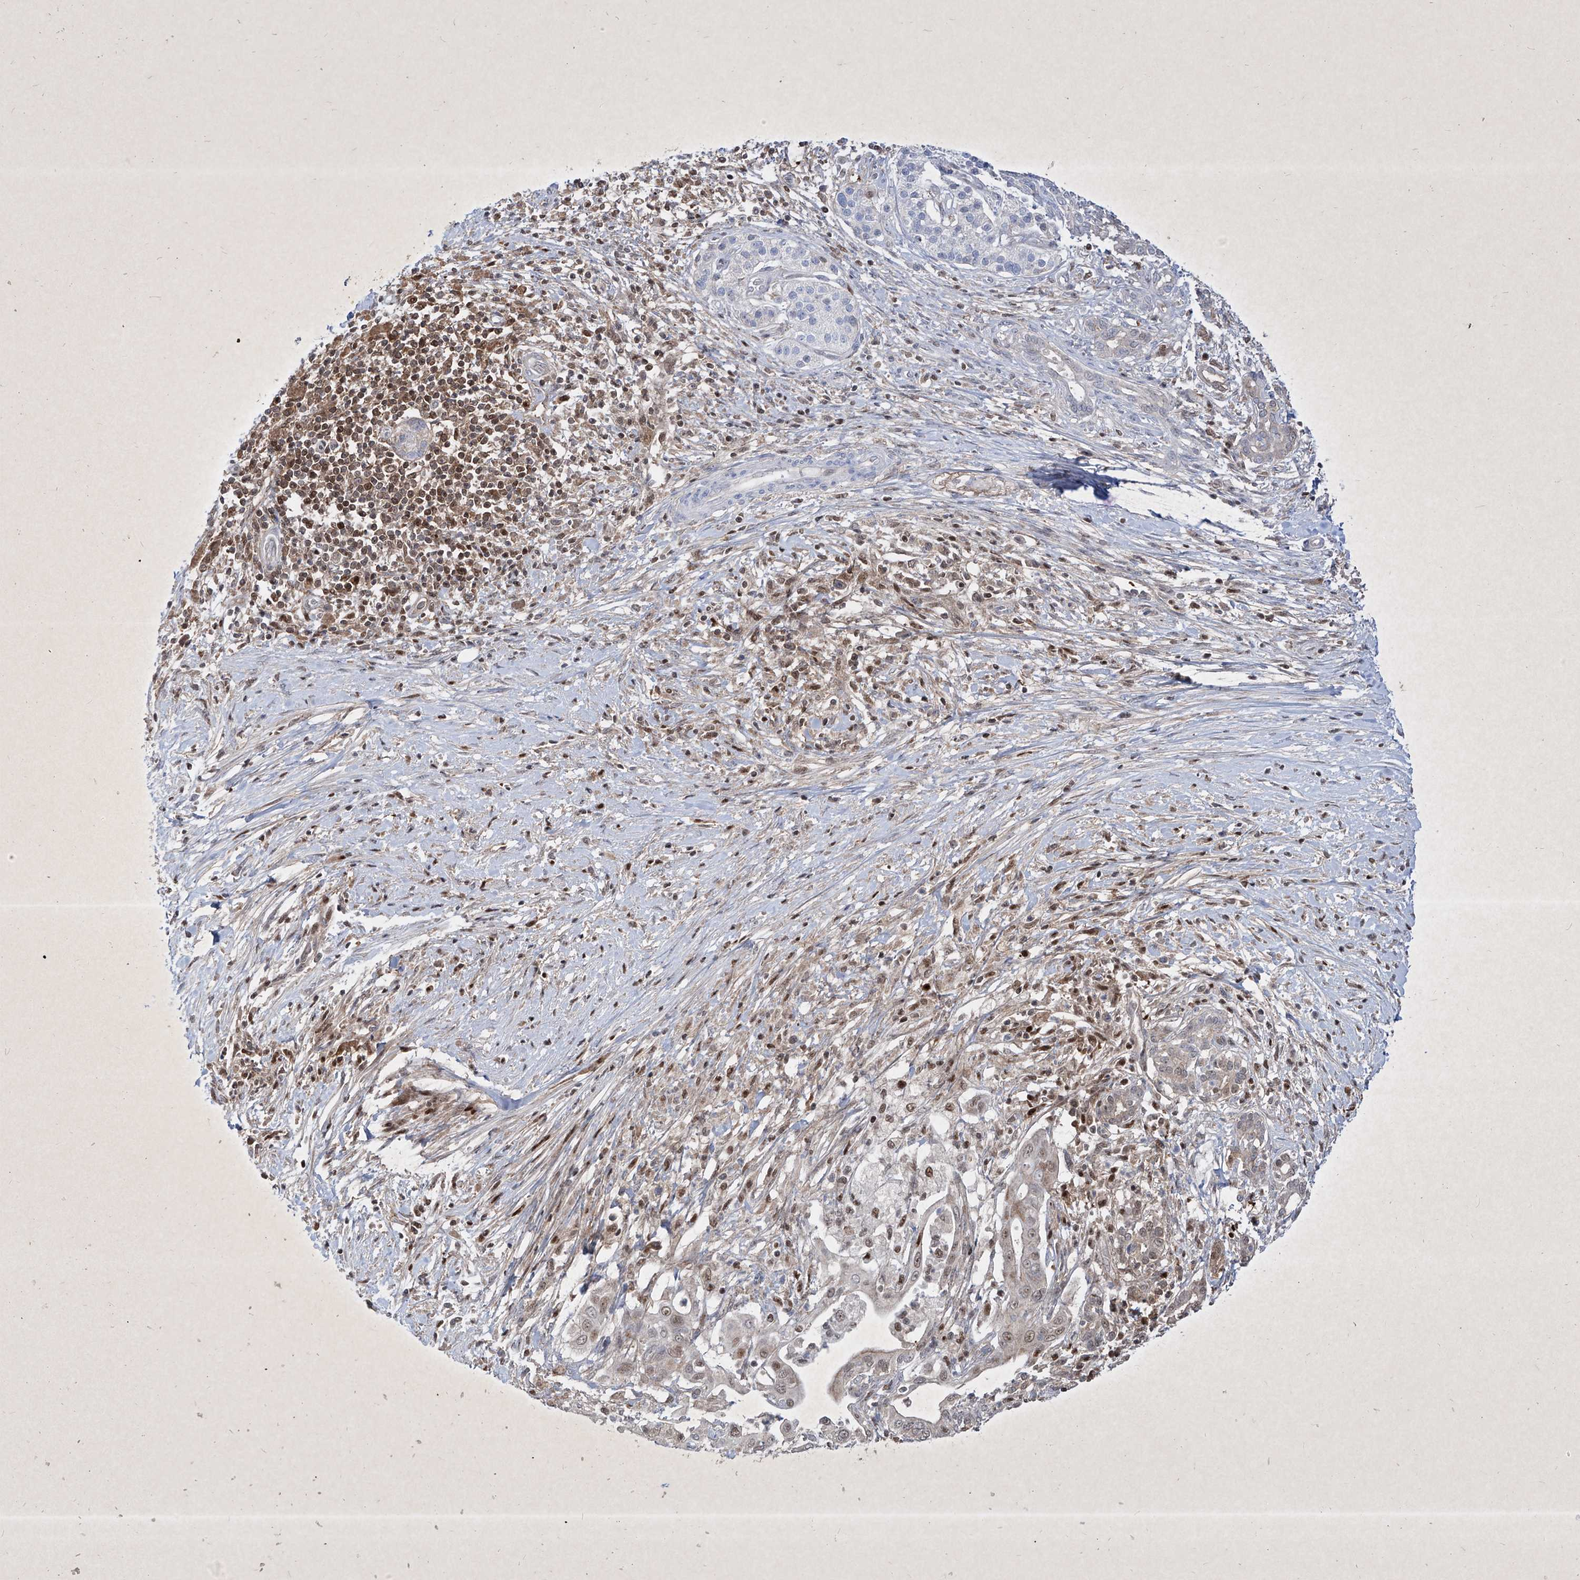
{"staining": {"intensity": "moderate", "quantity": "<25%", "location": "cytoplasmic/membranous,nuclear"}, "tissue": "pancreatic cancer", "cell_type": "Tumor cells", "image_type": "cancer", "snomed": [{"axis": "morphology", "description": "Adenocarcinoma, NOS"}, {"axis": "topography", "description": "Pancreas"}], "caption": "Pancreatic cancer stained for a protein exhibits moderate cytoplasmic/membranous and nuclear positivity in tumor cells.", "gene": "PSMB10", "patient": {"sex": "male", "age": 58}}